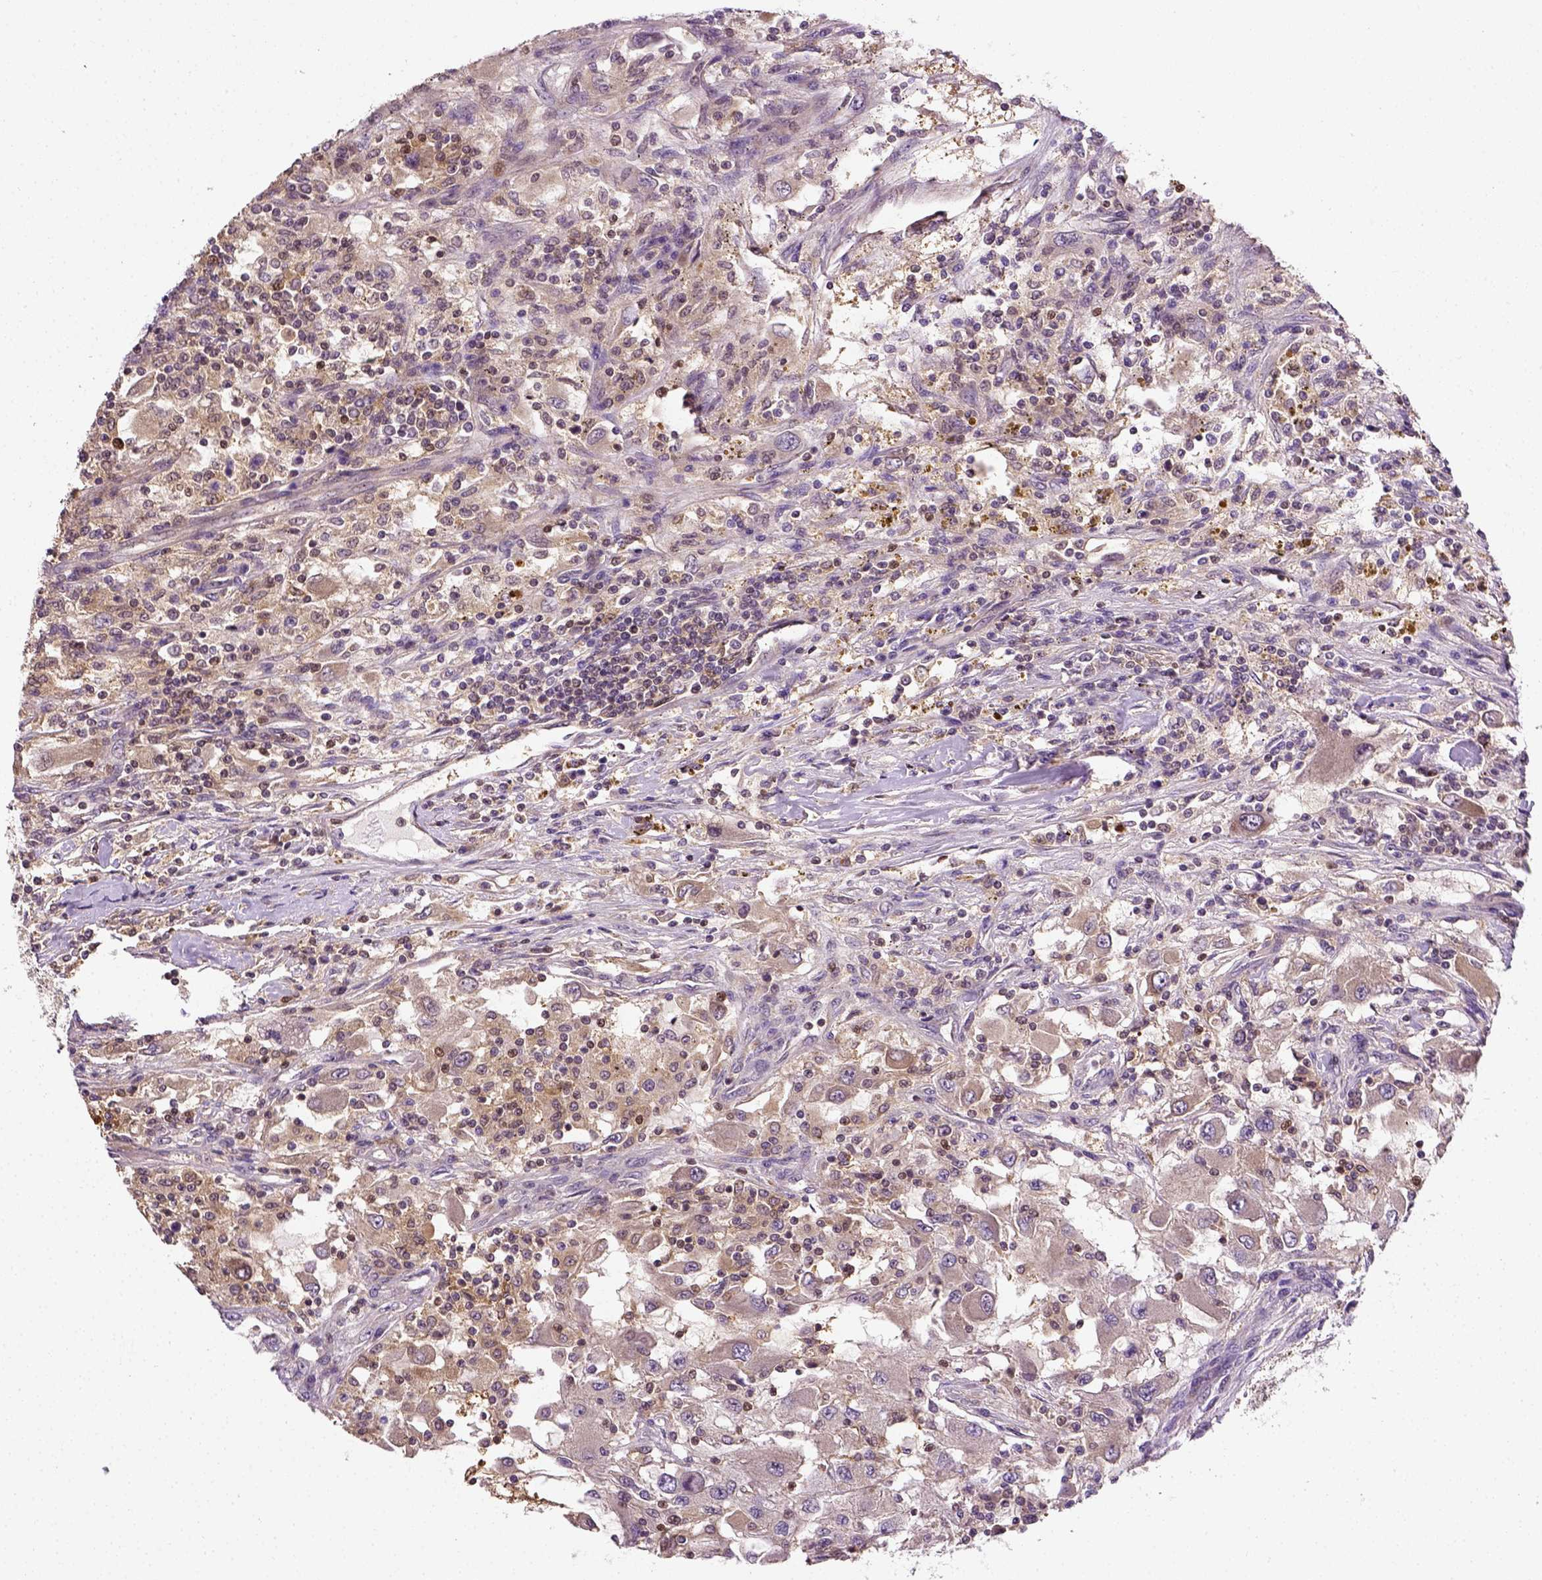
{"staining": {"intensity": "negative", "quantity": "none", "location": "none"}, "tissue": "renal cancer", "cell_type": "Tumor cells", "image_type": "cancer", "snomed": [{"axis": "morphology", "description": "Adenocarcinoma, NOS"}, {"axis": "topography", "description": "Kidney"}], "caption": "This is an immunohistochemistry image of adenocarcinoma (renal). There is no staining in tumor cells.", "gene": "MATK", "patient": {"sex": "female", "age": 67}}